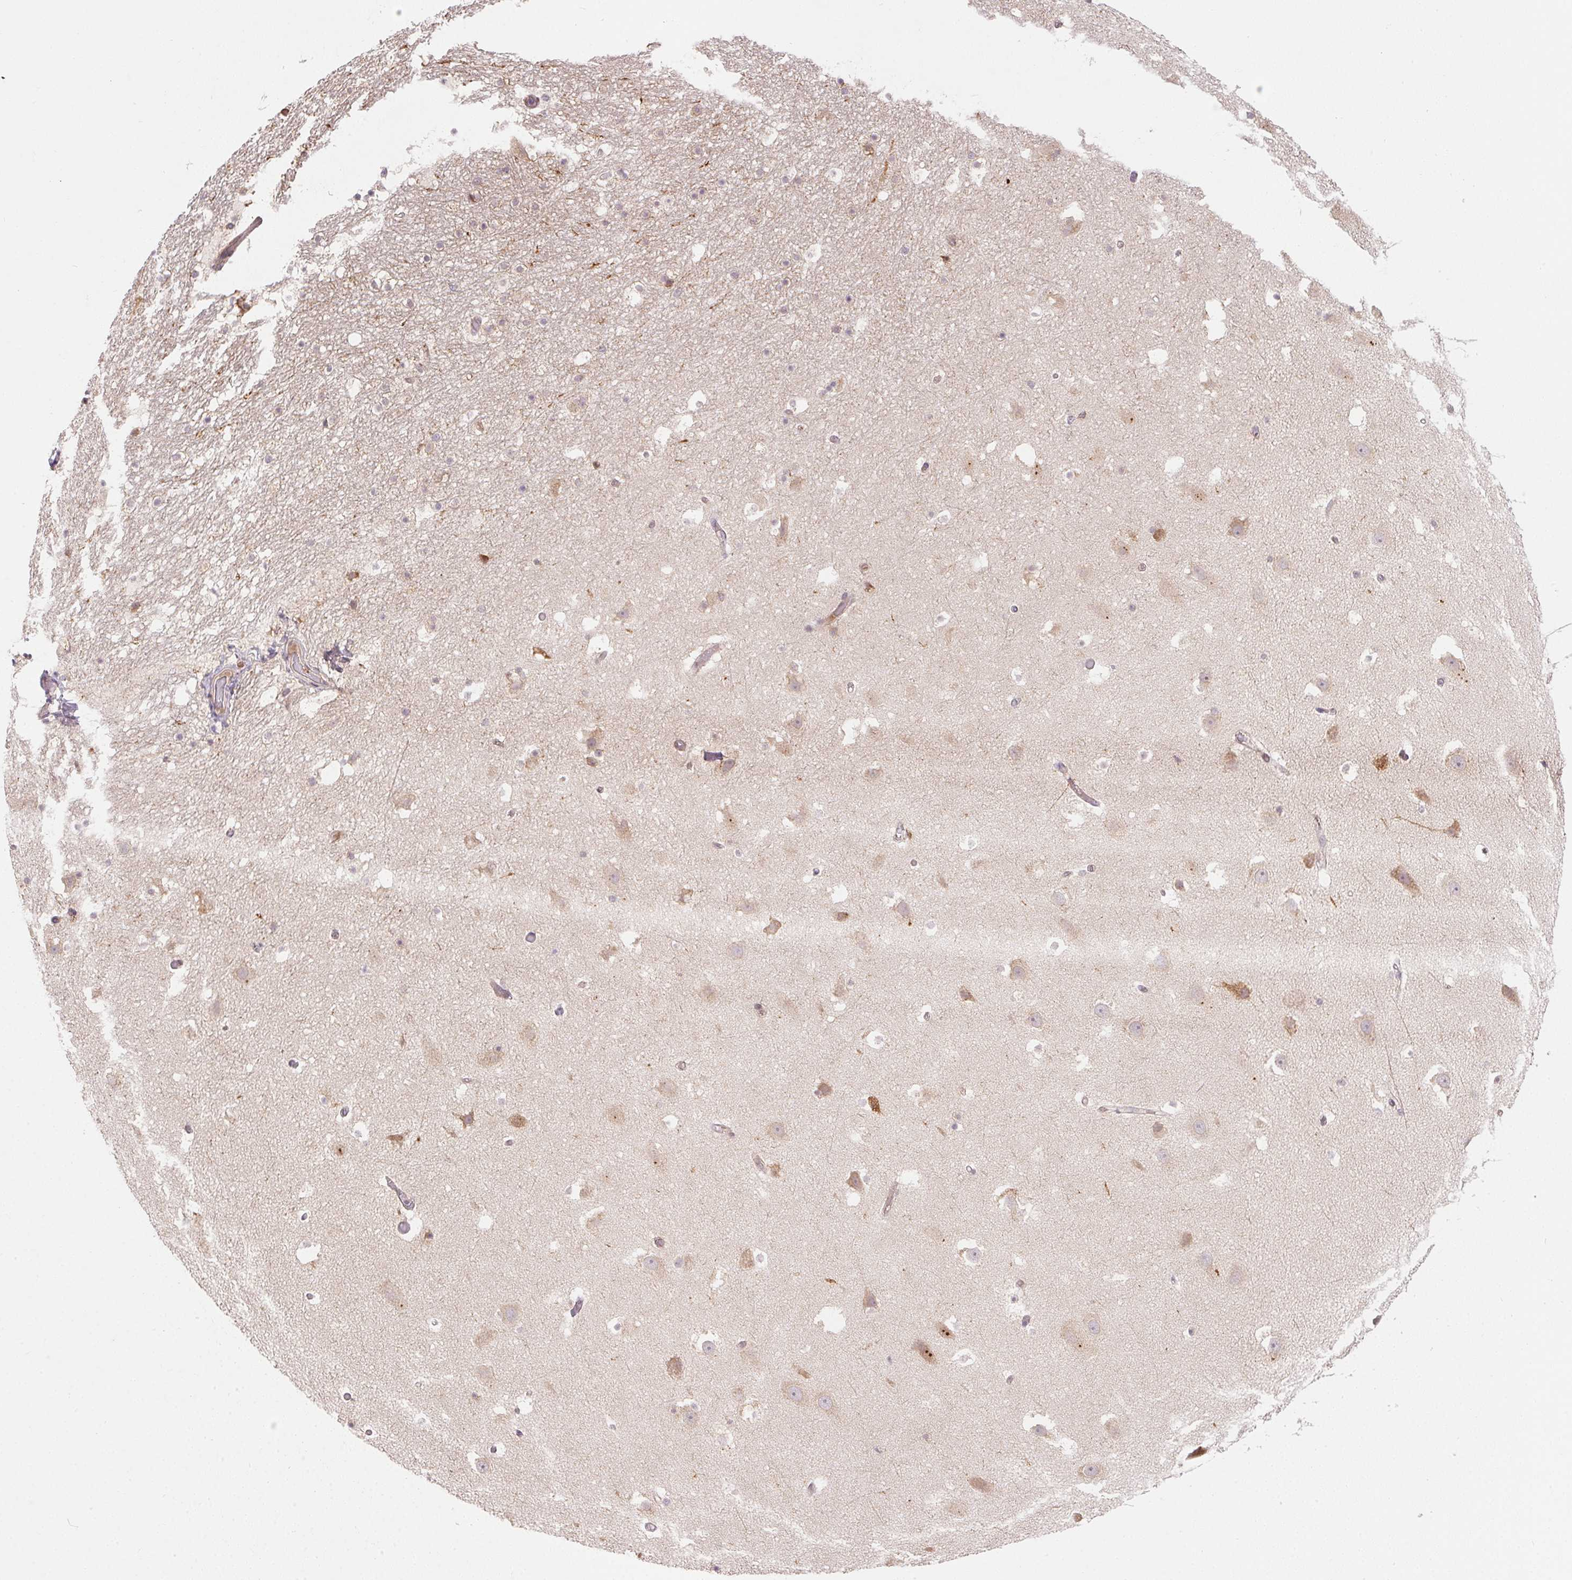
{"staining": {"intensity": "moderate", "quantity": "<25%", "location": "cytoplasmic/membranous,nuclear"}, "tissue": "hippocampus", "cell_type": "Glial cells", "image_type": "normal", "snomed": [{"axis": "morphology", "description": "Normal tissue, NOS"}, {"axis": "topography", "description": "Hippocampus"}], "caption": "The histopathology image reveals staining of normal hippocampus, revealing moderate cytoplasmic/membranous,nuclear protein staining (brown color) within glial cells. (Brightfield microscopy of DAB IHC at high magnification).", "gene": "CFAP92", "patient": {"sex": "male", "age": 26}}